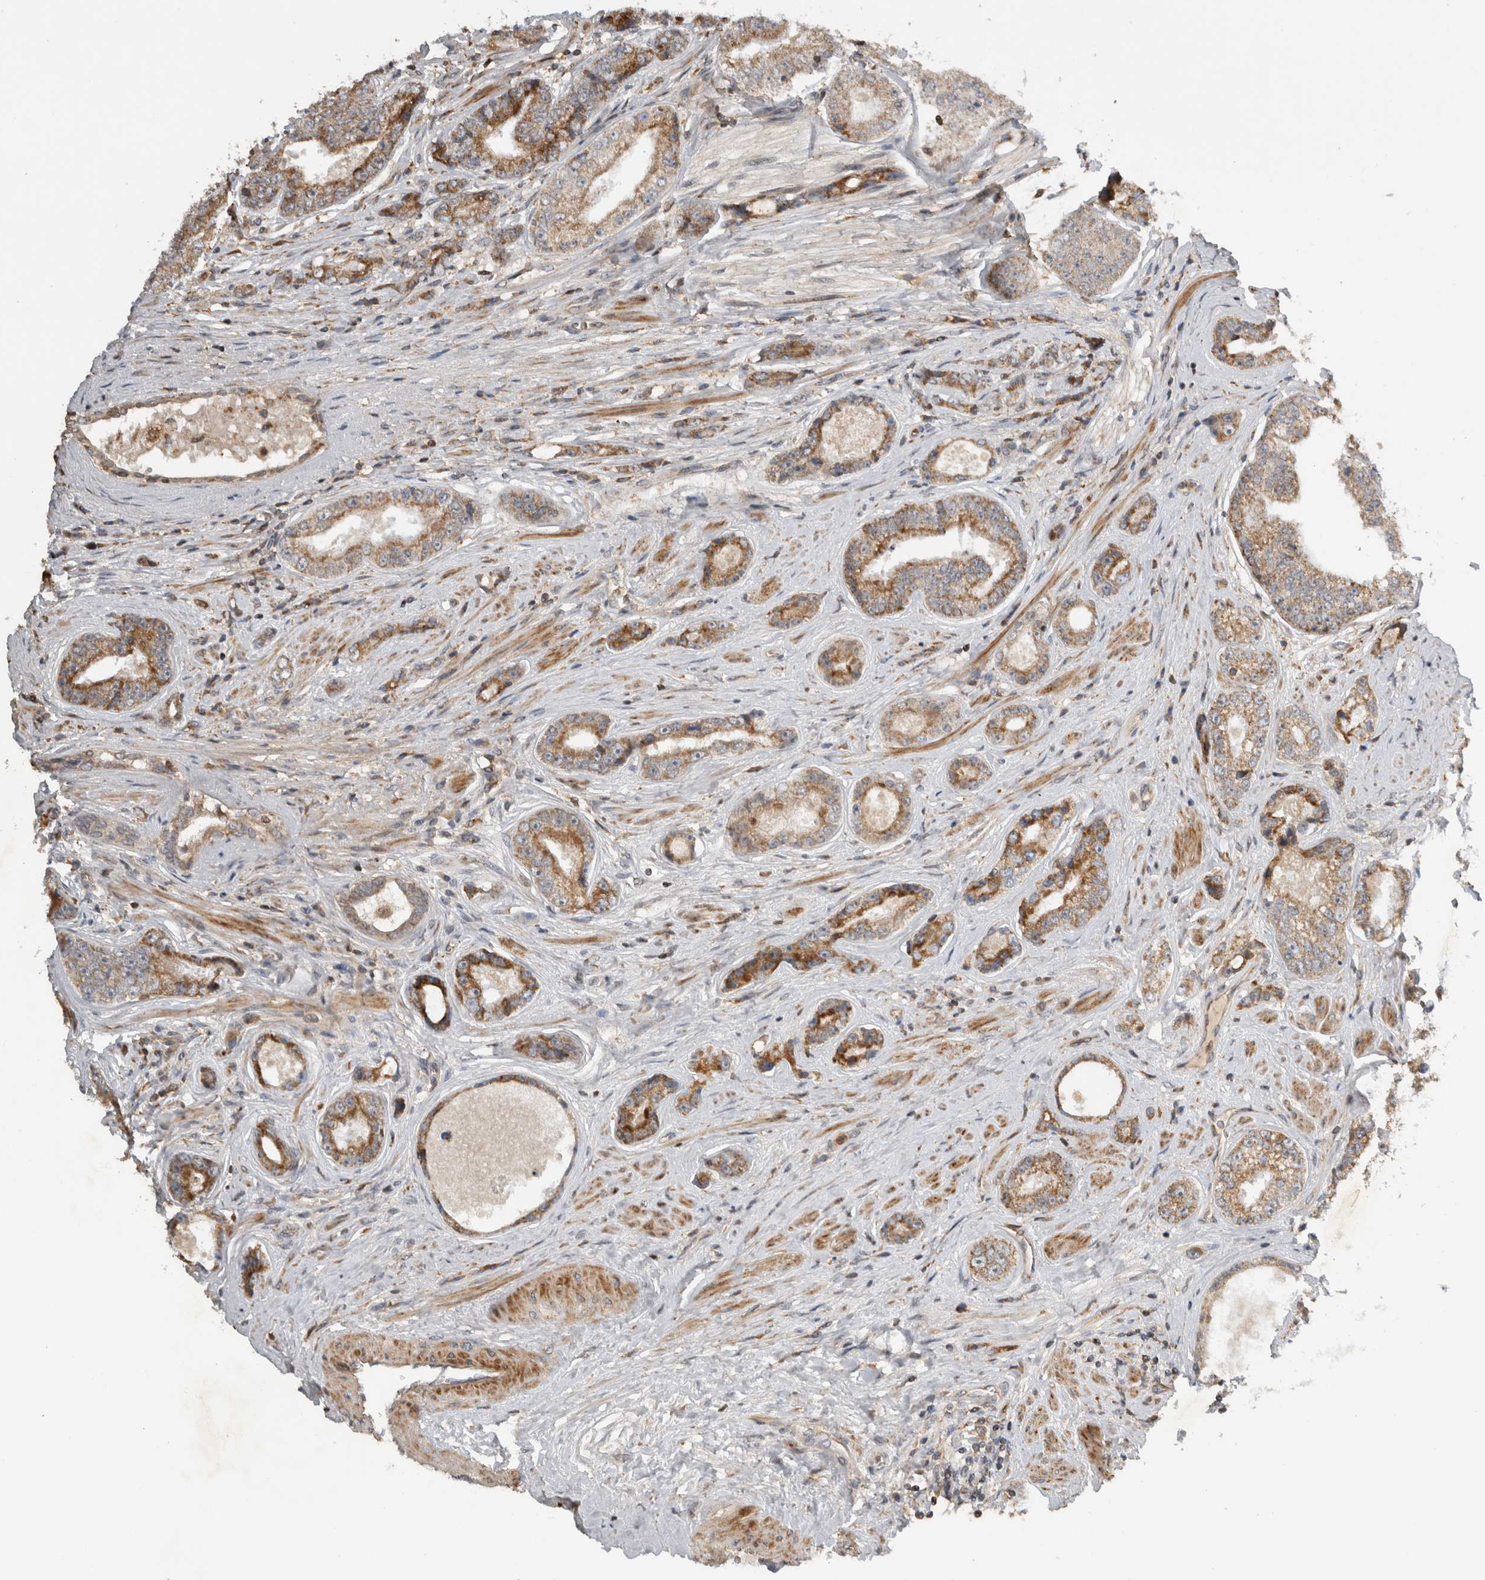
{"staining": {"intensity": "moderate", "quantity": ">75%", "location": "cytoplasmic/membranous"}, "tissue": "prostate cancer", "cell_type": "Tumor cells", "image_type": "cancer", "snomed": [{"axis": "morphology", "description": "Adenocarcinoma, High grade"}, {"axis": "topography", "description": "Prostate"}], "caption": "Moderate cytoplasmic/membranous expression is present in about >75% of tumor cells in prostate high-grade adenocarcinoma. Using DAB (3,3'-diaminobenzidine) (brown) and hematoxylin (blue) stains, captured at high magnification using brightfield microscopy.", "gene": "KCNIP1", "patient": {"sex": "male", "age": 61}}